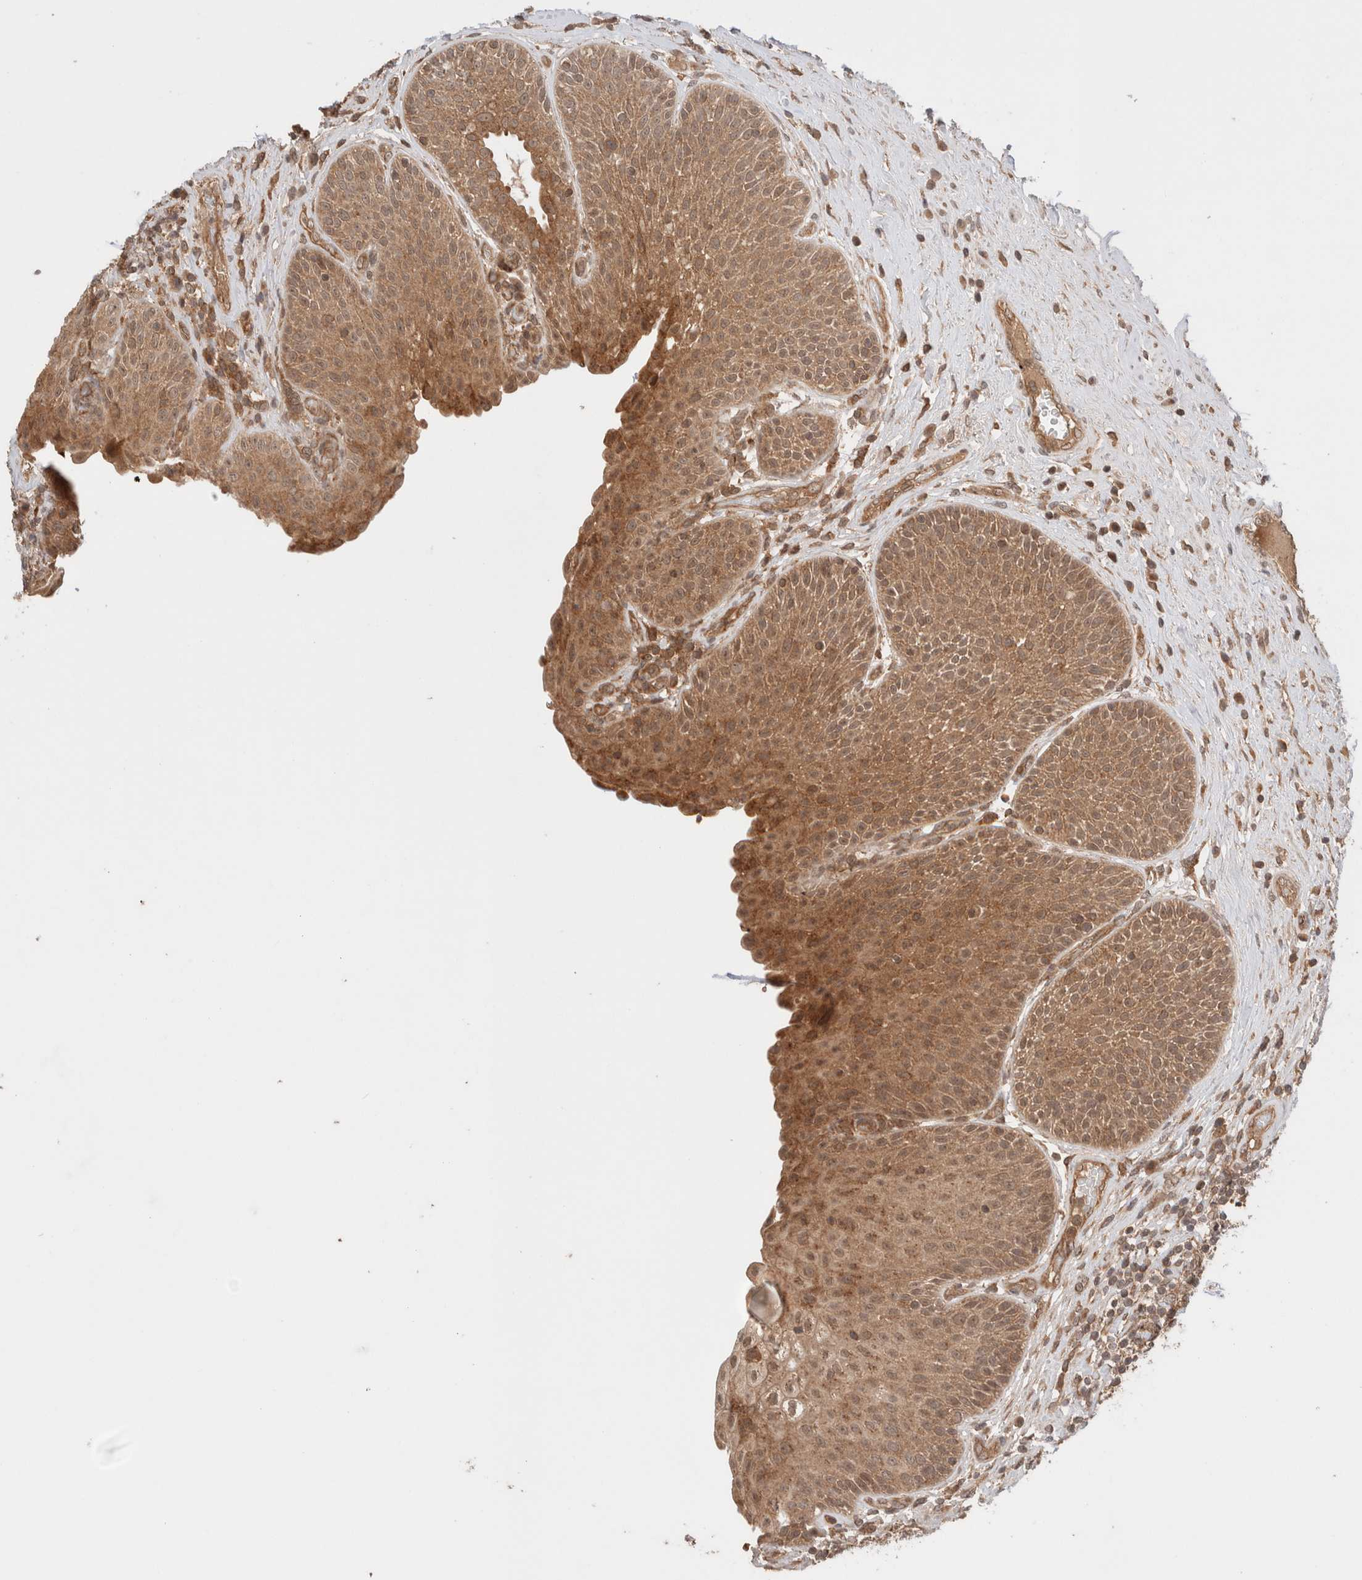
{"staining": {"intensity": "moderate", "quantity": ">75%", "location": "cytoplasmic/membranous"}, "tissue": "urinary bladder", "cell_type": "Urothelial cells", "image_type": "normal", "snomed": [{"axis": "morphology", "description": "Normal tissue, NOS"}, {"axis": "topography", "description": "Urinary bladder"}], "caption": "This image reveals immunohistochemistry (IHC) staining of benign urinary bladder, with medium moderate cytoplasmic/membranous expression in about >75% of urothelial cells.", "gene": "SIKE1", "patient": {"sex": "female", "age": 62}}